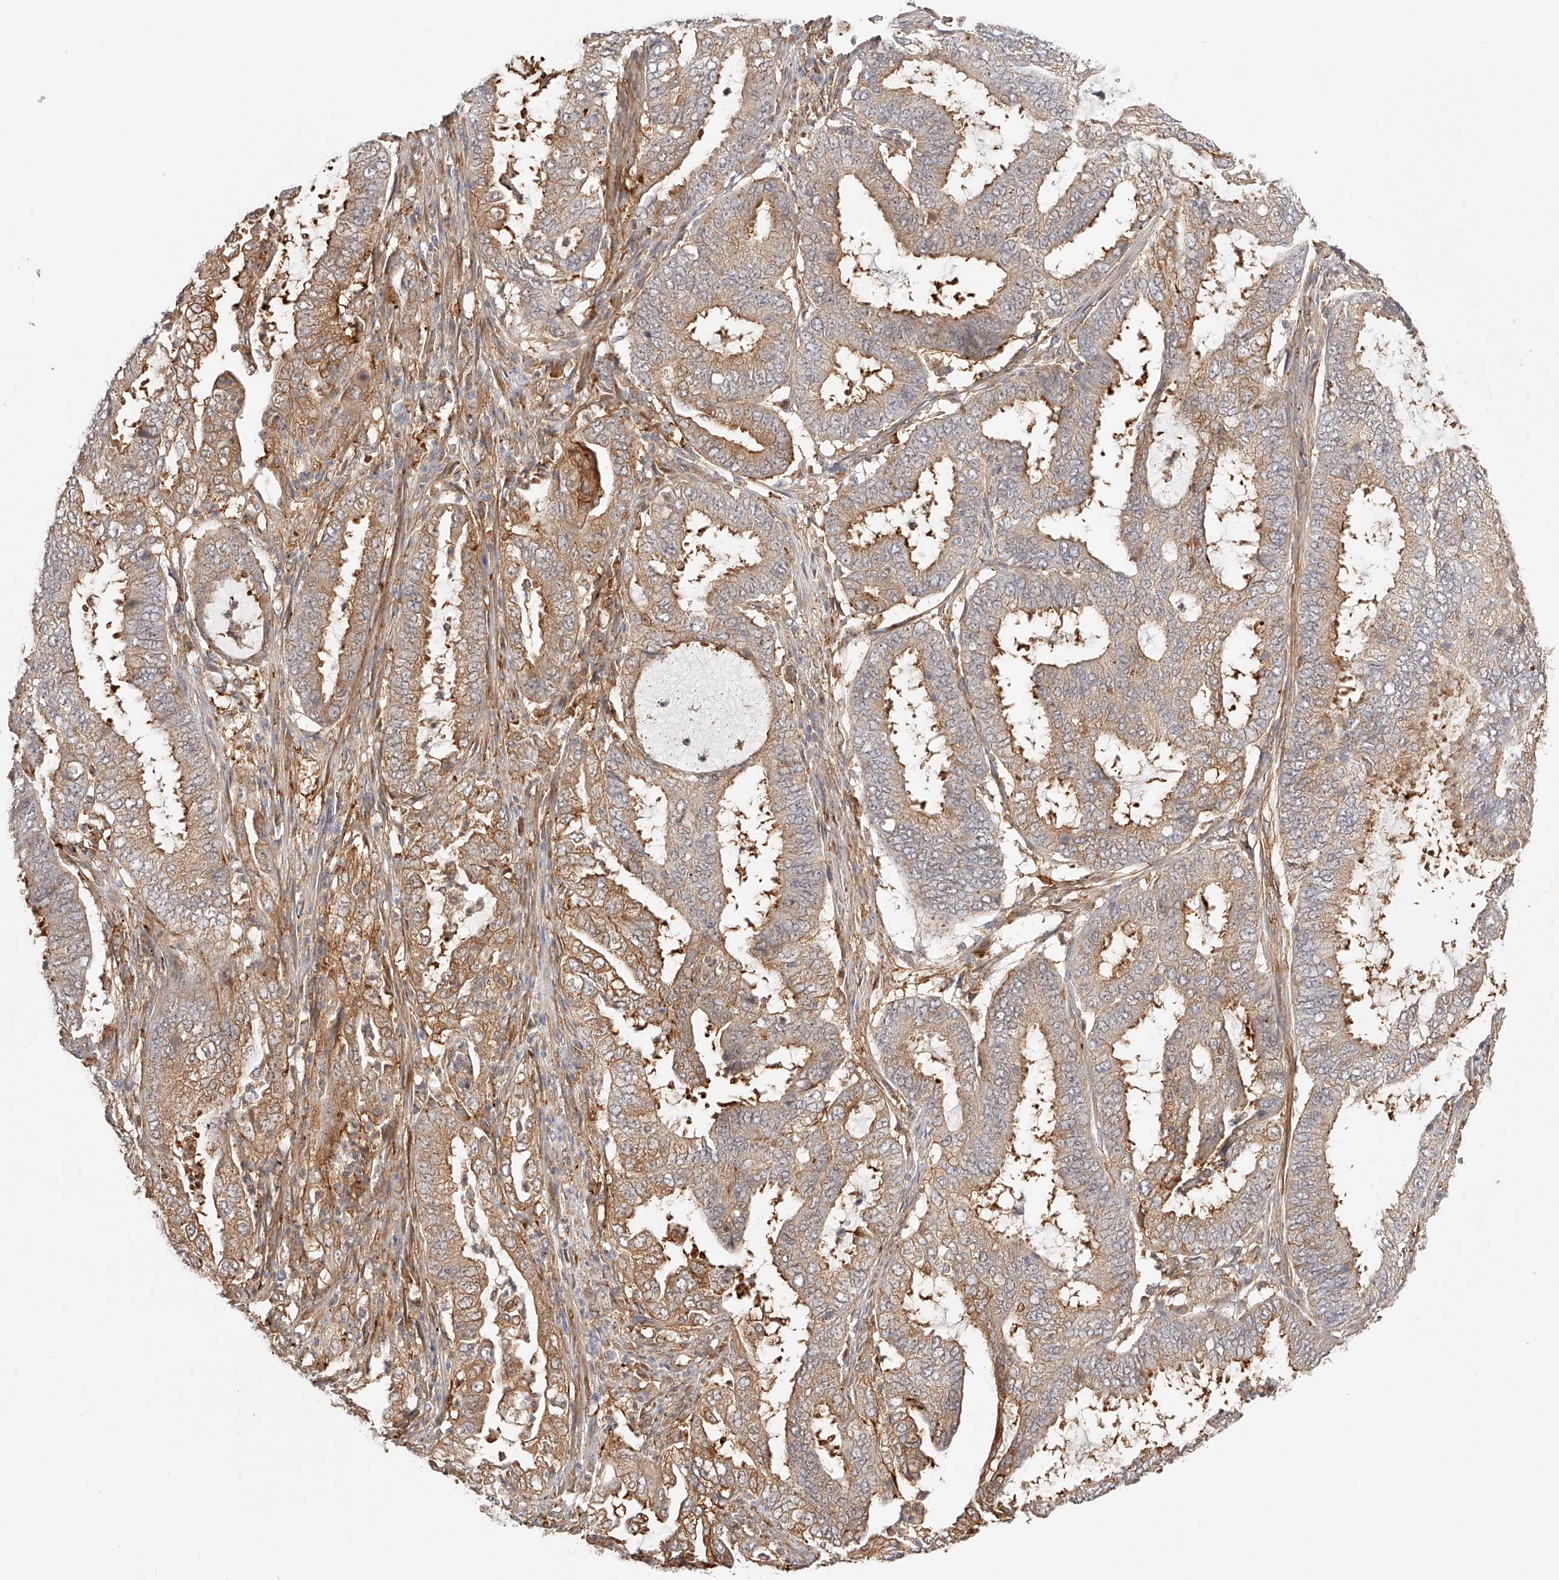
{"staining": {"intensity": "moderate", "quantity": ">75%", "location": "cytoplasmic/membranous"}, "tissue": "endometrial cancer", "cell_type": "Tumor cells", "image_type": "cancer", "snomed": [{"axis": "morphology", "description": "Adenocarcinoma, NOS"}, {"axis": "topography", "description": "Endometrium"}], "caption": "The image reveals a brown stain indicating the presence of a protein in the cytoplasmic/membranous of tumor cells in endometrial cancer.", "gene": "SYNC", "patient": {"sex": "female", "age": 51}}